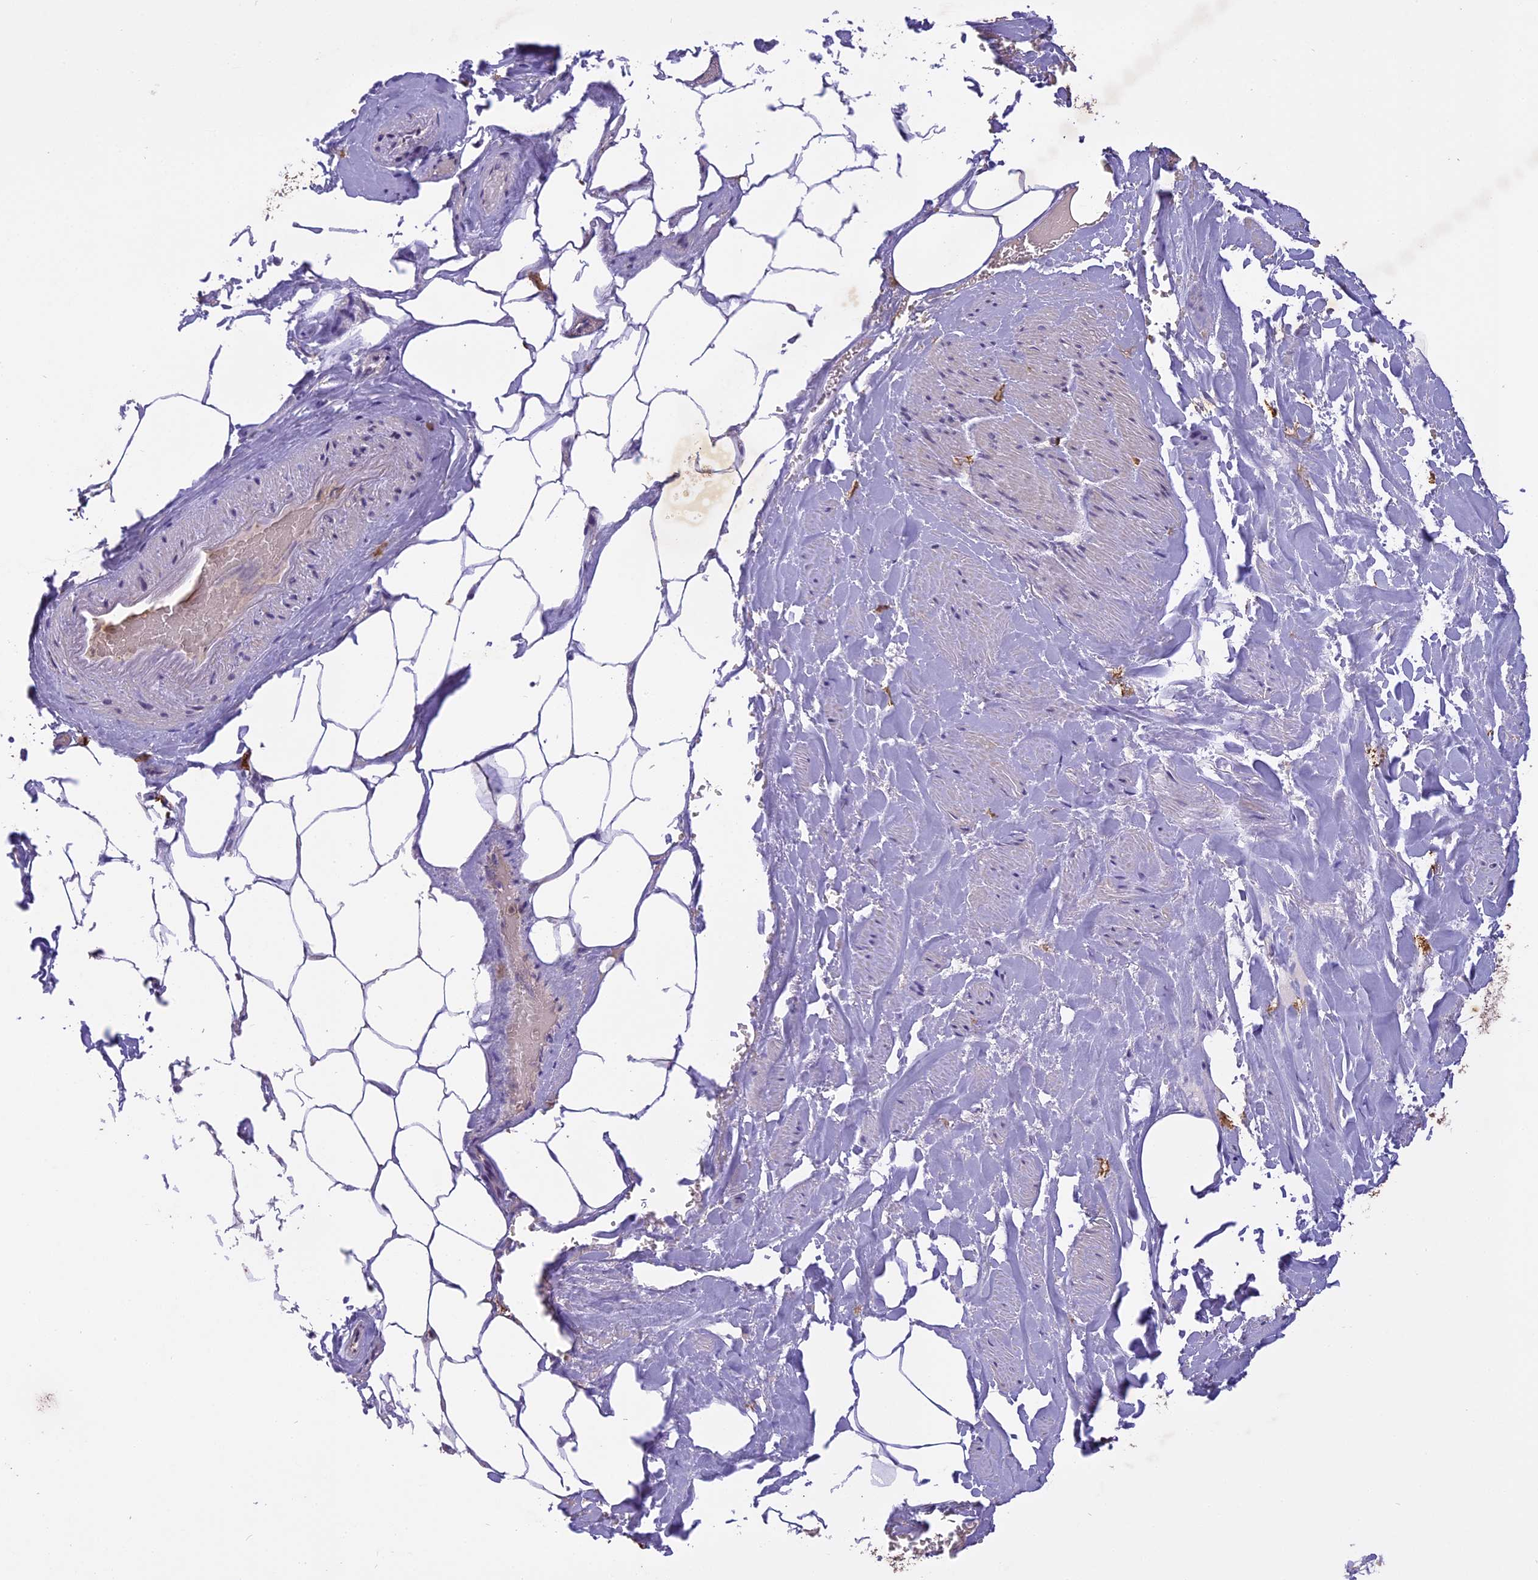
{"staining": {"intensity": "weak", "quantity": "25%-75%", "location": "cytoplasmic/membranous"}, "tissue": "adipose tissue", "cell_type": "Adipocytes", "image_type": "normal", "snomed": [{"axis": "morphology", "description": "Normal tissue, NOS"}, {"axis": "morphology", "description": "Adenocarcinoma, Low grade"}, {"axis": "topography", "description": "Prostate"}, {"axis": "topography", "description": "Peripheral nerve tissue"}], "caption": "Immunohistochemical staining of normal adipose tissue displays weak cytoplasmic/membranous protein staining in about 25%-75% of adipocytes.", "gene": "TIGD7", "patient": {"sex": "male", "age": 63}}